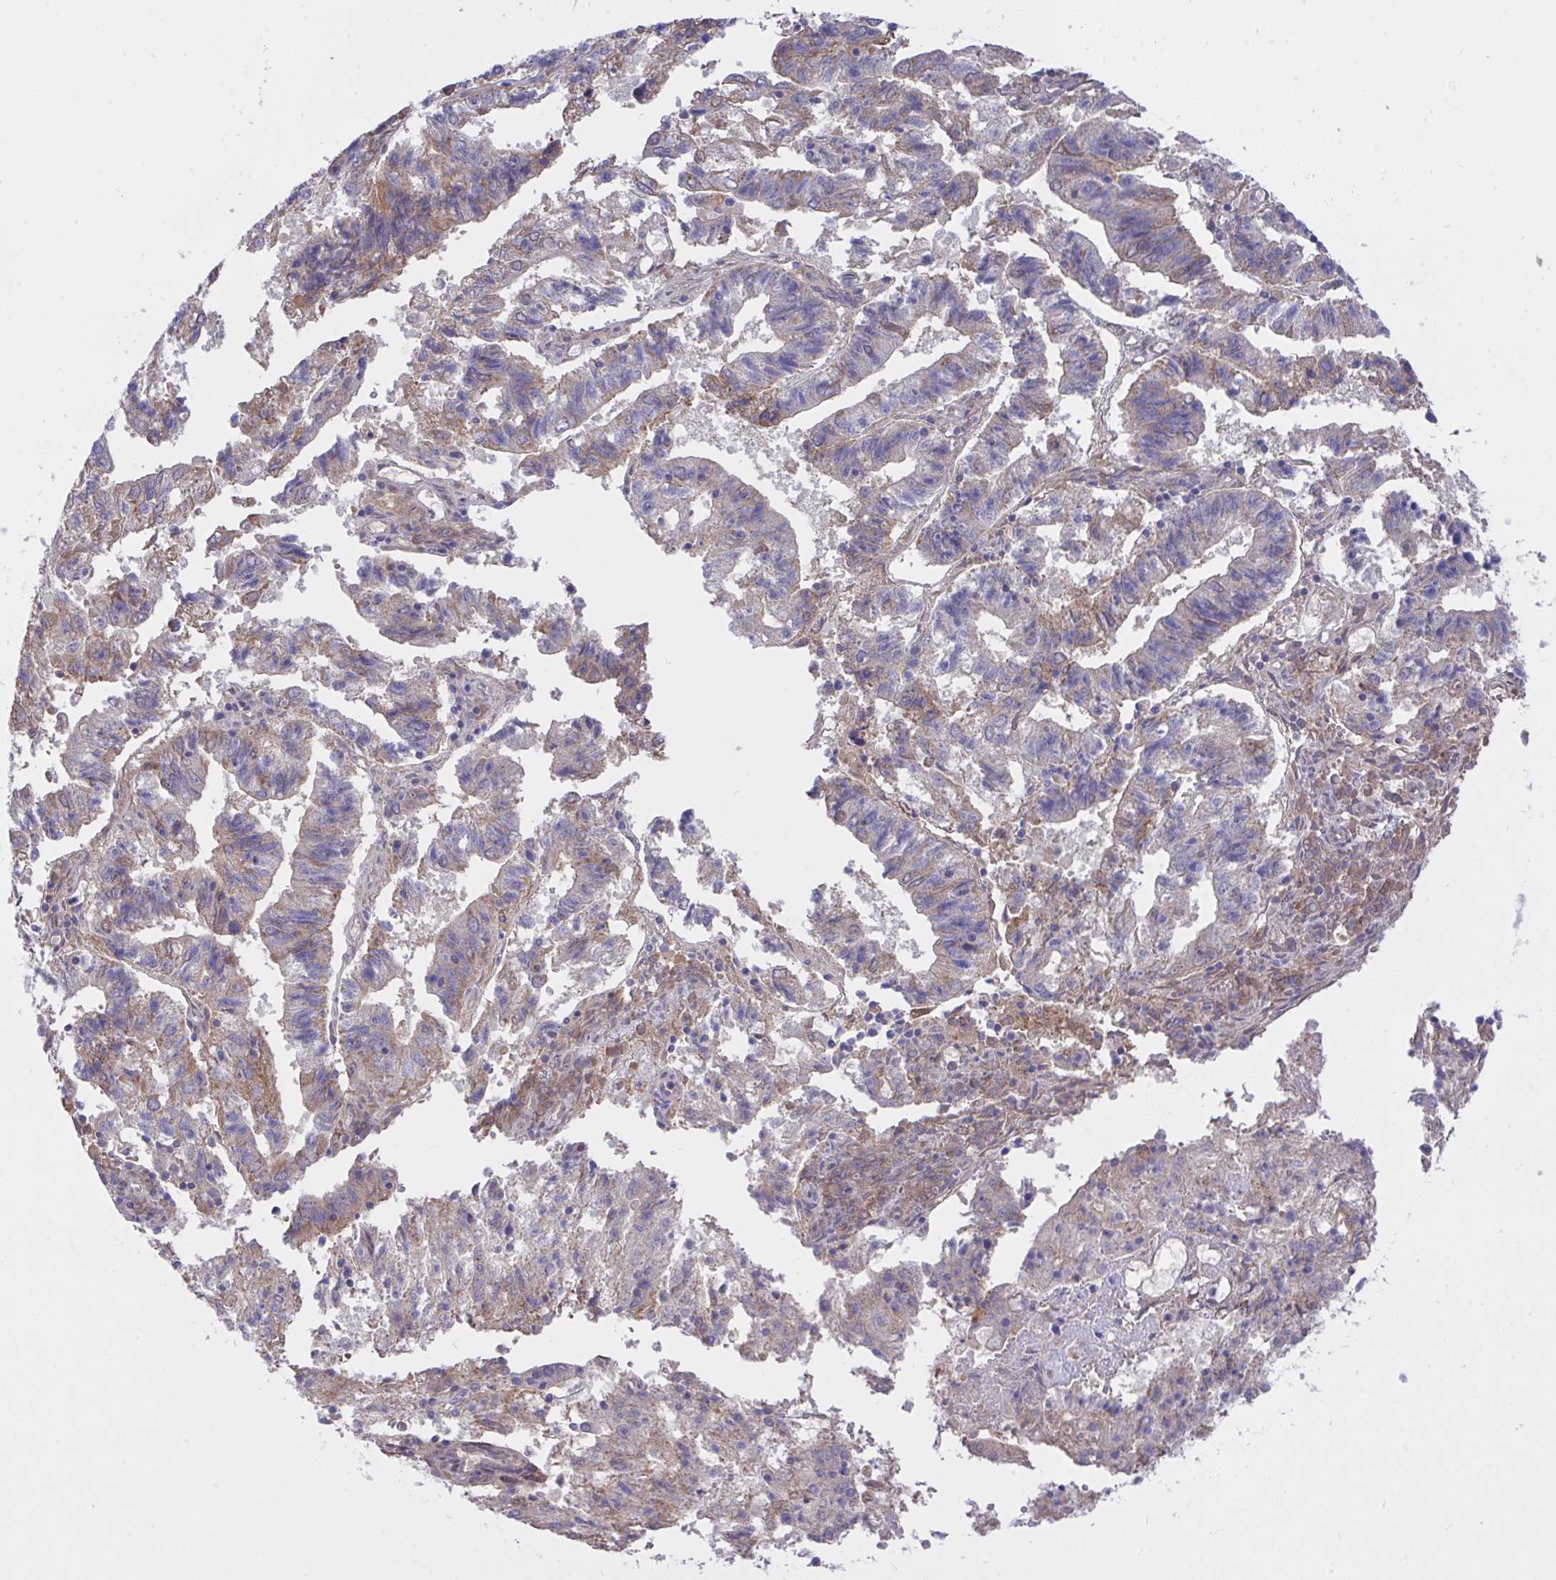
{"staining": {"intensity": "weak", "quantity": "25%-75%", "location": "cytoplasmic/membranous"}, "tissue": "endometrial cancer", "cell_type": "Tumor cells", "image_type": "cancer", "snomed": [{"axis": "morphology", "description": "Adenocarcinoma, NOS"}, {"axis": "topography", "description": "Endometrium"}], "caption": "Immunohistochemistry photomicrograph of neoplastic tissue: endometrial cancer (adenocarcinoma) stained using IHC reveals low levels of weak protein expression localized specifically in the cytoplasmic/membranous of tumor cells, appearing as a cytoplasmic/membranous brown color.", "gene": "L3HYPDH", "patient": {"sex": "female", "age": 82}}